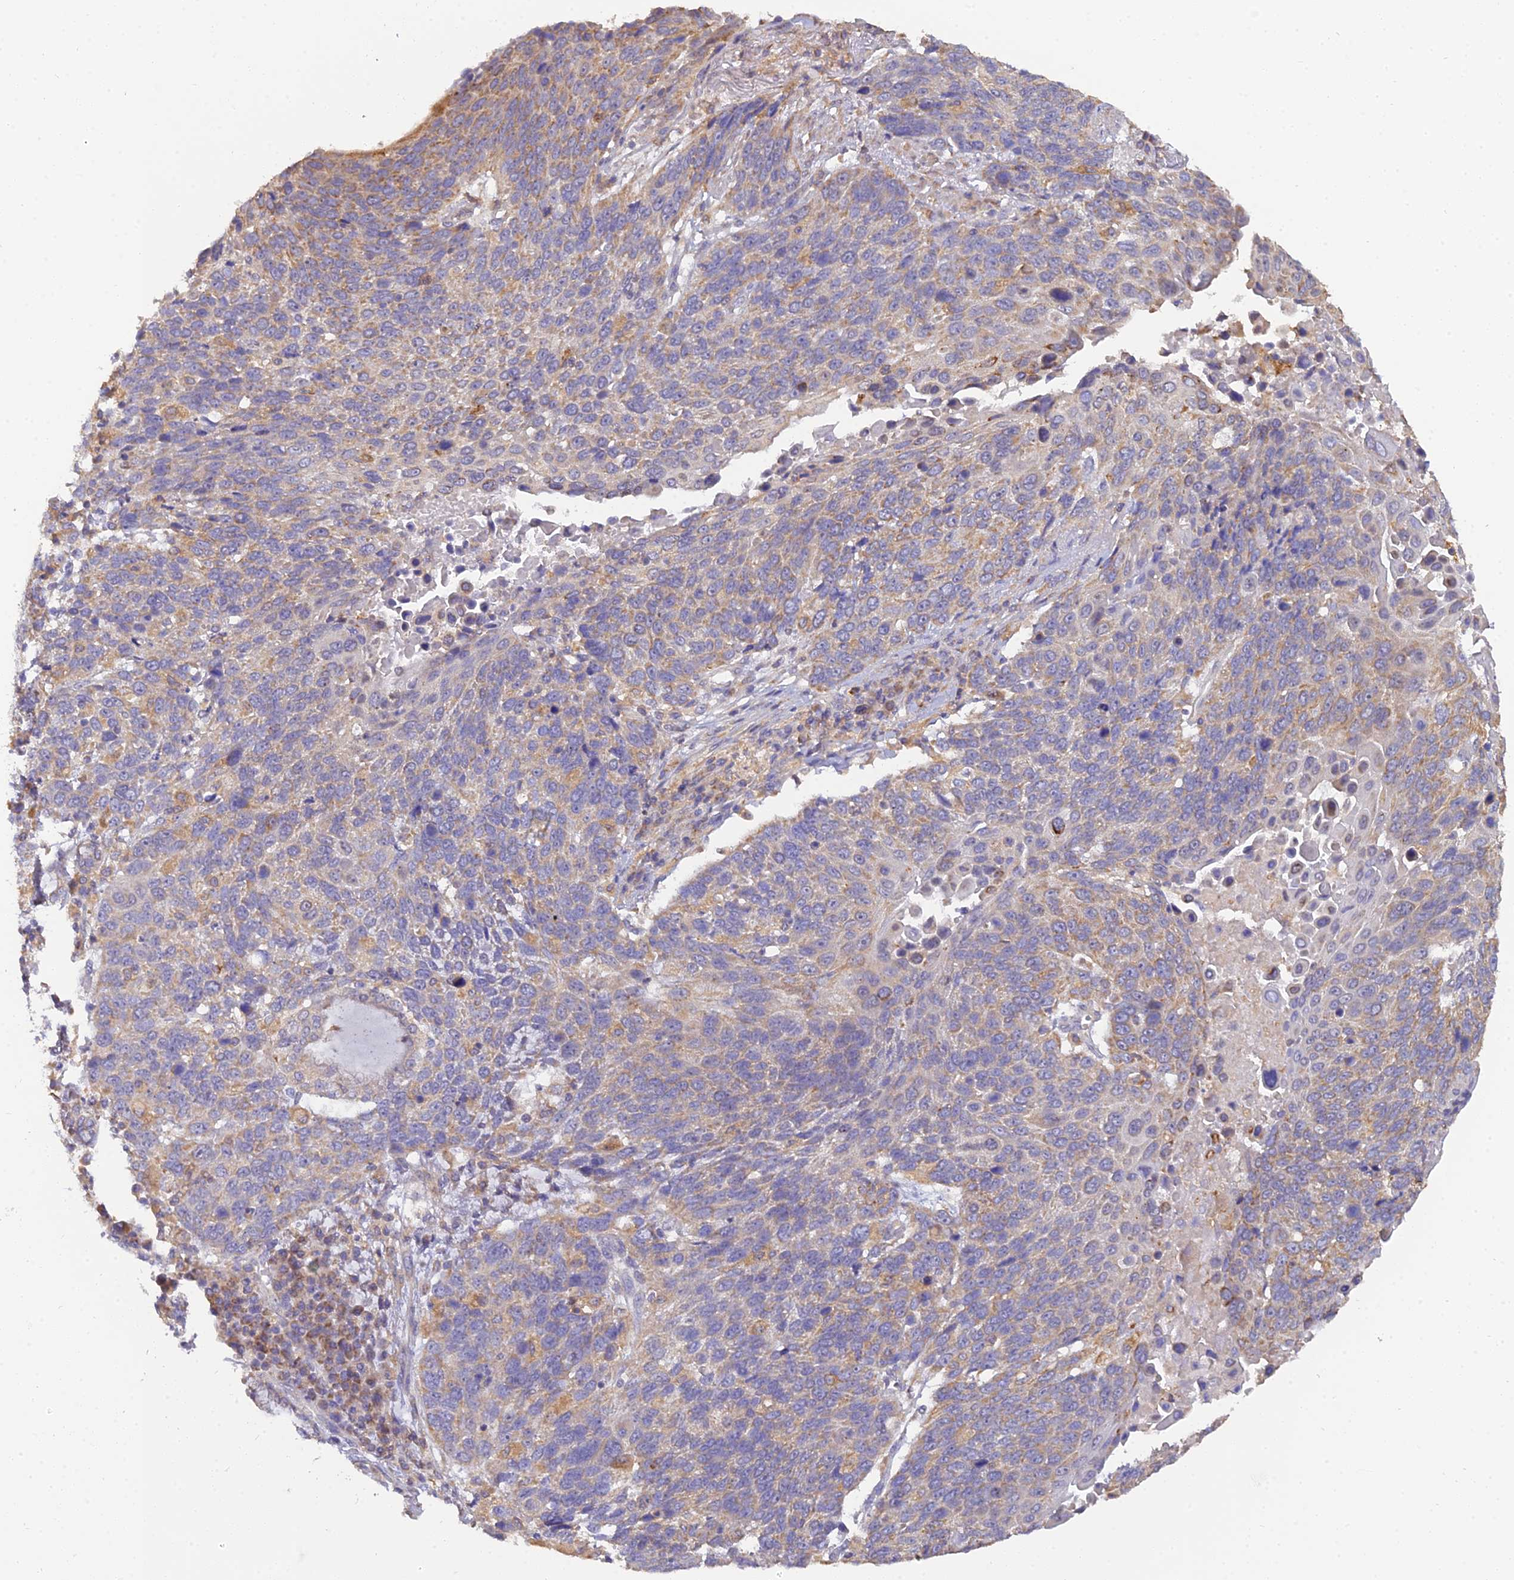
{"staining": {"intensity": "moderate", "quantity": "25%-75%", "location": "cytoplasmic/membranous"}, "tissue": "lung cancer", "cell_type": "Tumor cells", "image_type": "cancer", "snomed": [{"axis": "morphology", "description": "Squamous cell carcinoma, NOS"}, {"axis": "topography", "description": "Lung"}], "caption": "DAB immunohistochemical staining of lung cancer reveals moderate cytoplasmic/membranous protein positivity in about 25%-75% of tumor cells. Using DAB (brown) and hematoxylin (blue) stains, captured at high magnification using brightfield microscopy.", "gene": "ARL8B", "patient": {"sex": "male", "age": 66}}